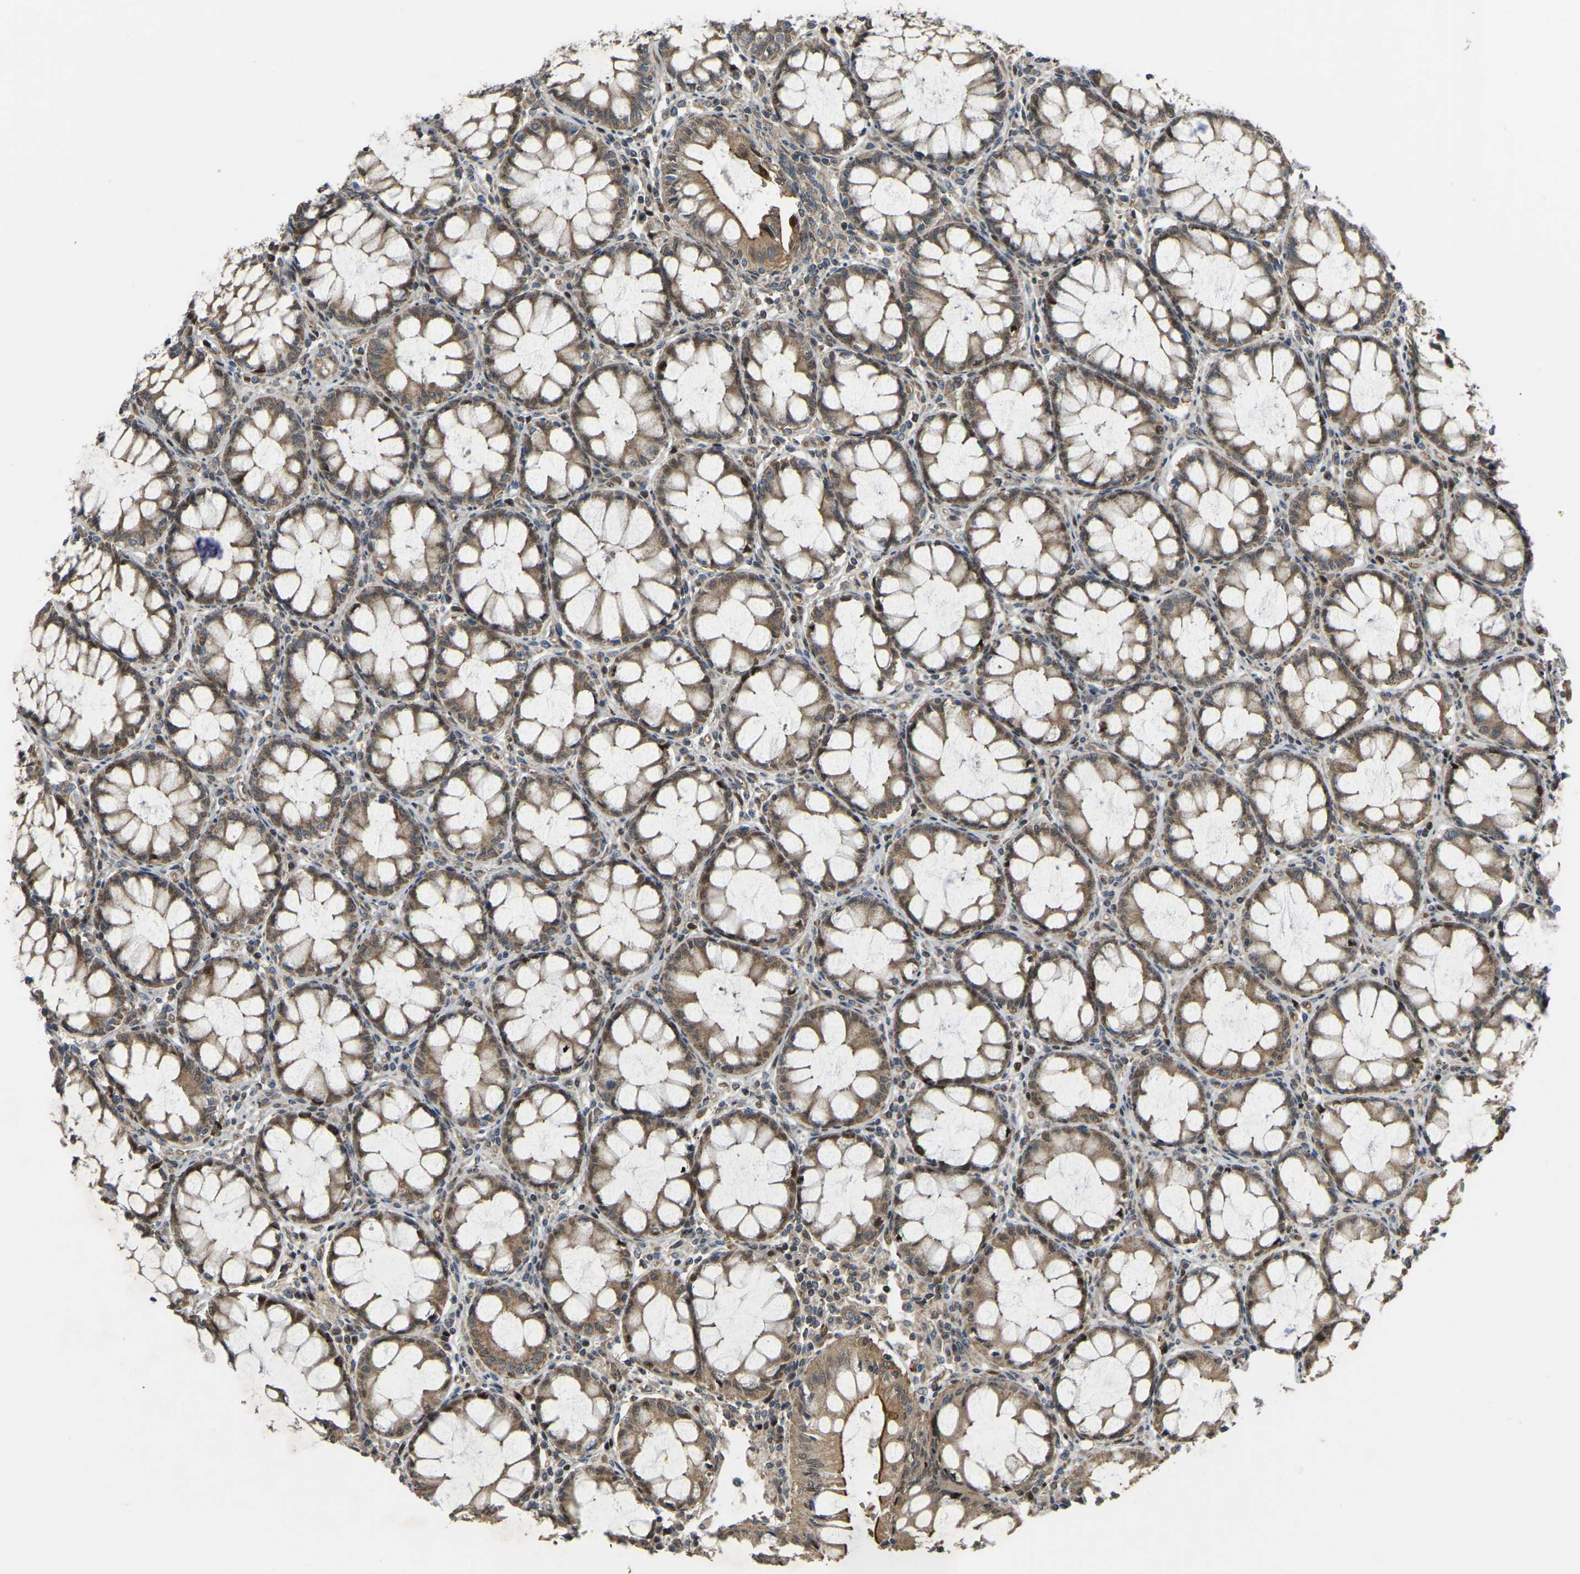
{"staining": {"intensity": "moderate", "quantity": ">75%", "location": "cytoplasmic/membranous,nuclear"}, "tissue": "colorectal cancer", "cell_type": "Tumor cells", "image_type": "cancer", "snomed": [{"axis": "morphology", "description": "Normal tissue, NOS"}, {"axis": "morphology", "description": "Adenocarcinoma, NOS"}, {"axis": "topography", "description": "Rectum"}], "caption": "Adenocarcinoma (colorectal) tissue shows moderate cytoplasmic/membranous and nuclear positivity in approximately >75% of tumor cells, visualized by immunohistochemistry.", "gene": "C21orf91", "patient": {"sex": "female", "age": 66}}